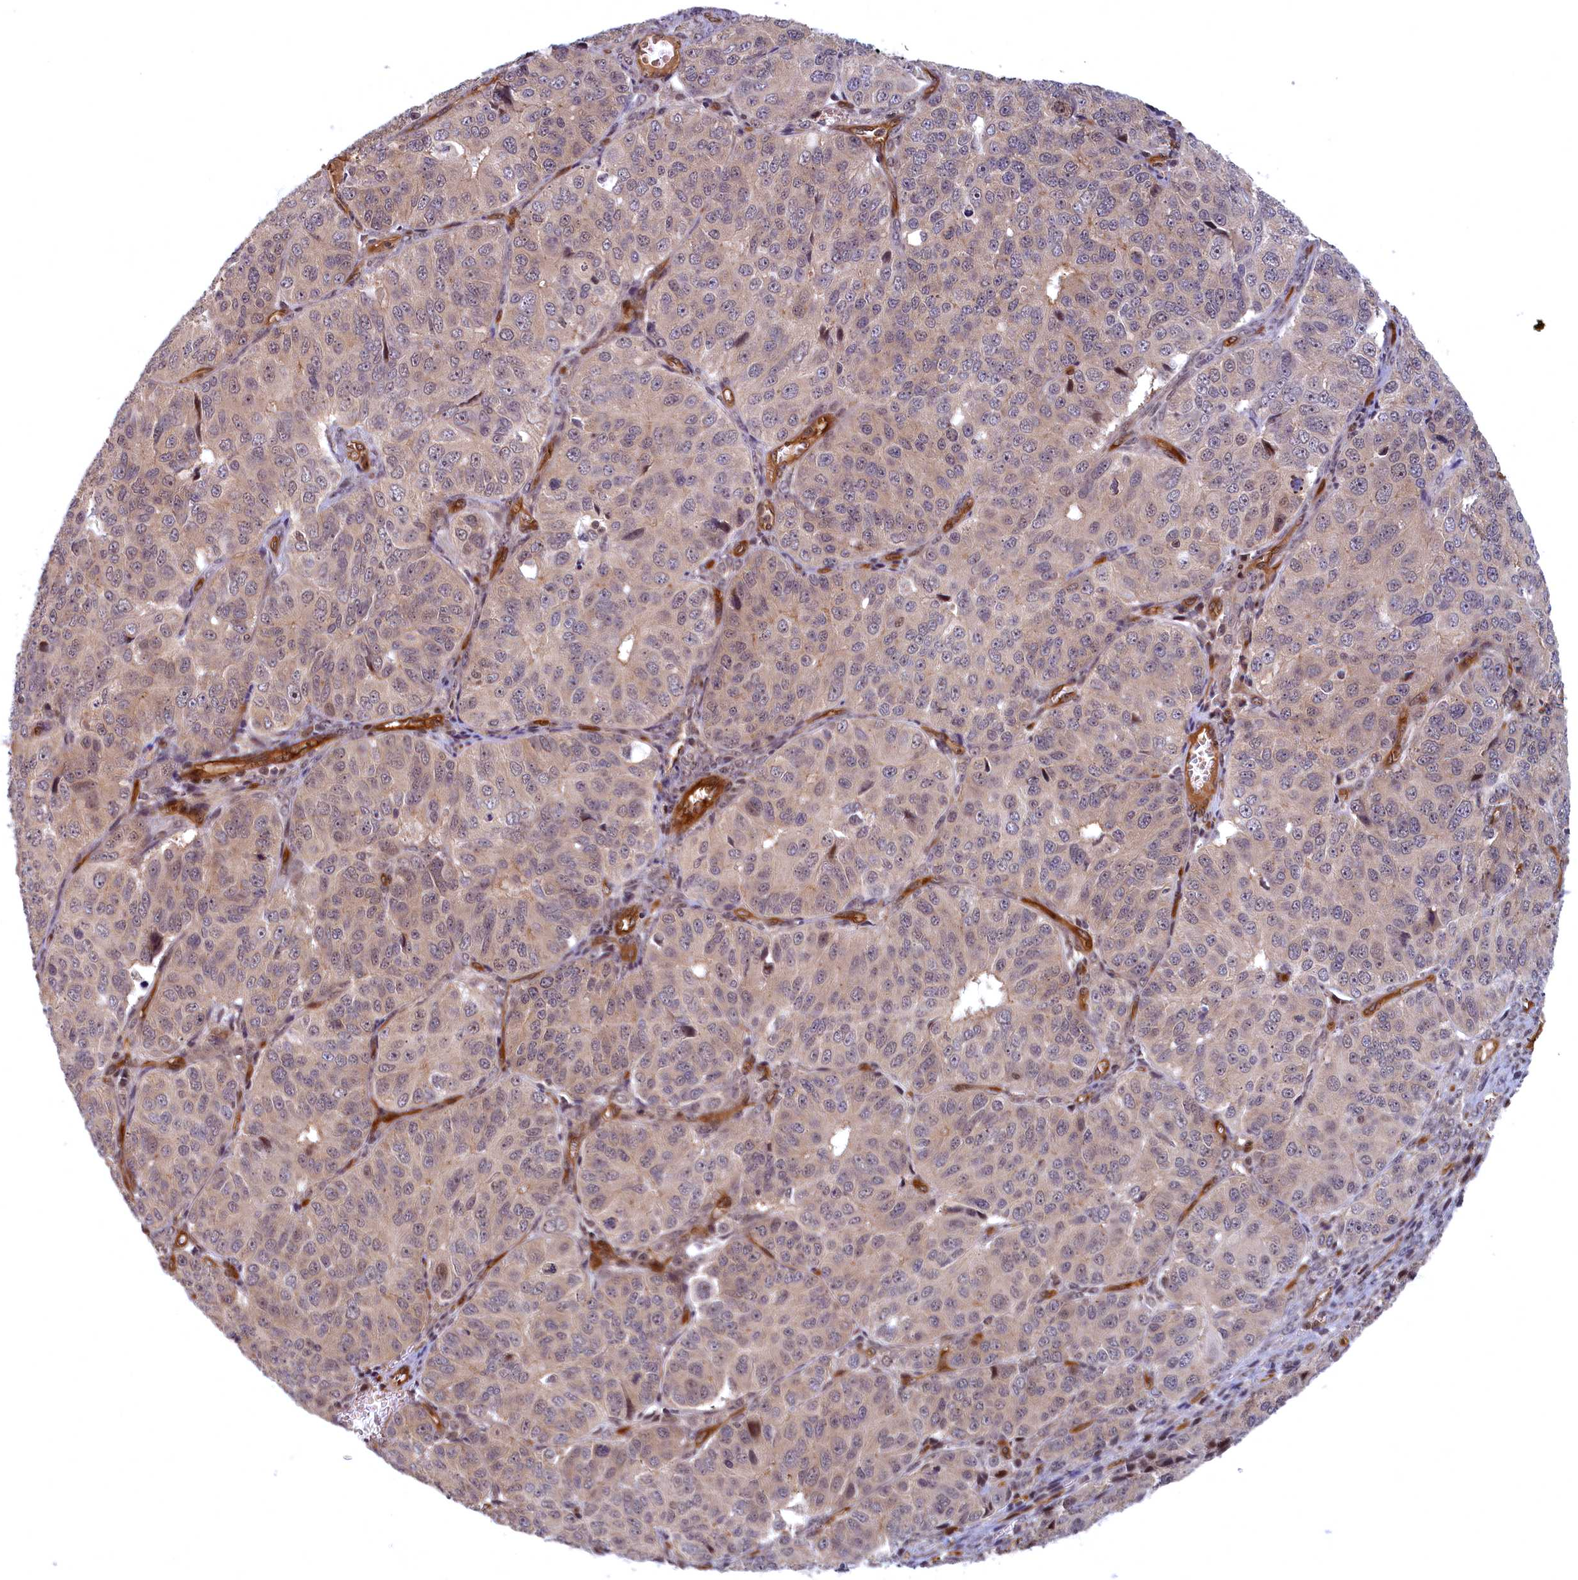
{"staining": {"intensity": "weak", "quantity": ">75%", "location": "cytoplasmic/membranous,nuclear"}, "tissue": "ovarian cancer", "cell_type": "Tumor cells", "image_type": "cancer", "snomed": [{"axis": "morphology", "description": "Carcinoma, endometroid"}, {"axis": "topography", "description": "Ovary"}], "caption": "Protein staining shows weak cytoplasmic/membranous and nuclear staining in approximately >75% of tumor cells in ovarian cancer.", "gene": "SNRK", "patient": {"sex": "female", "age": 51}}